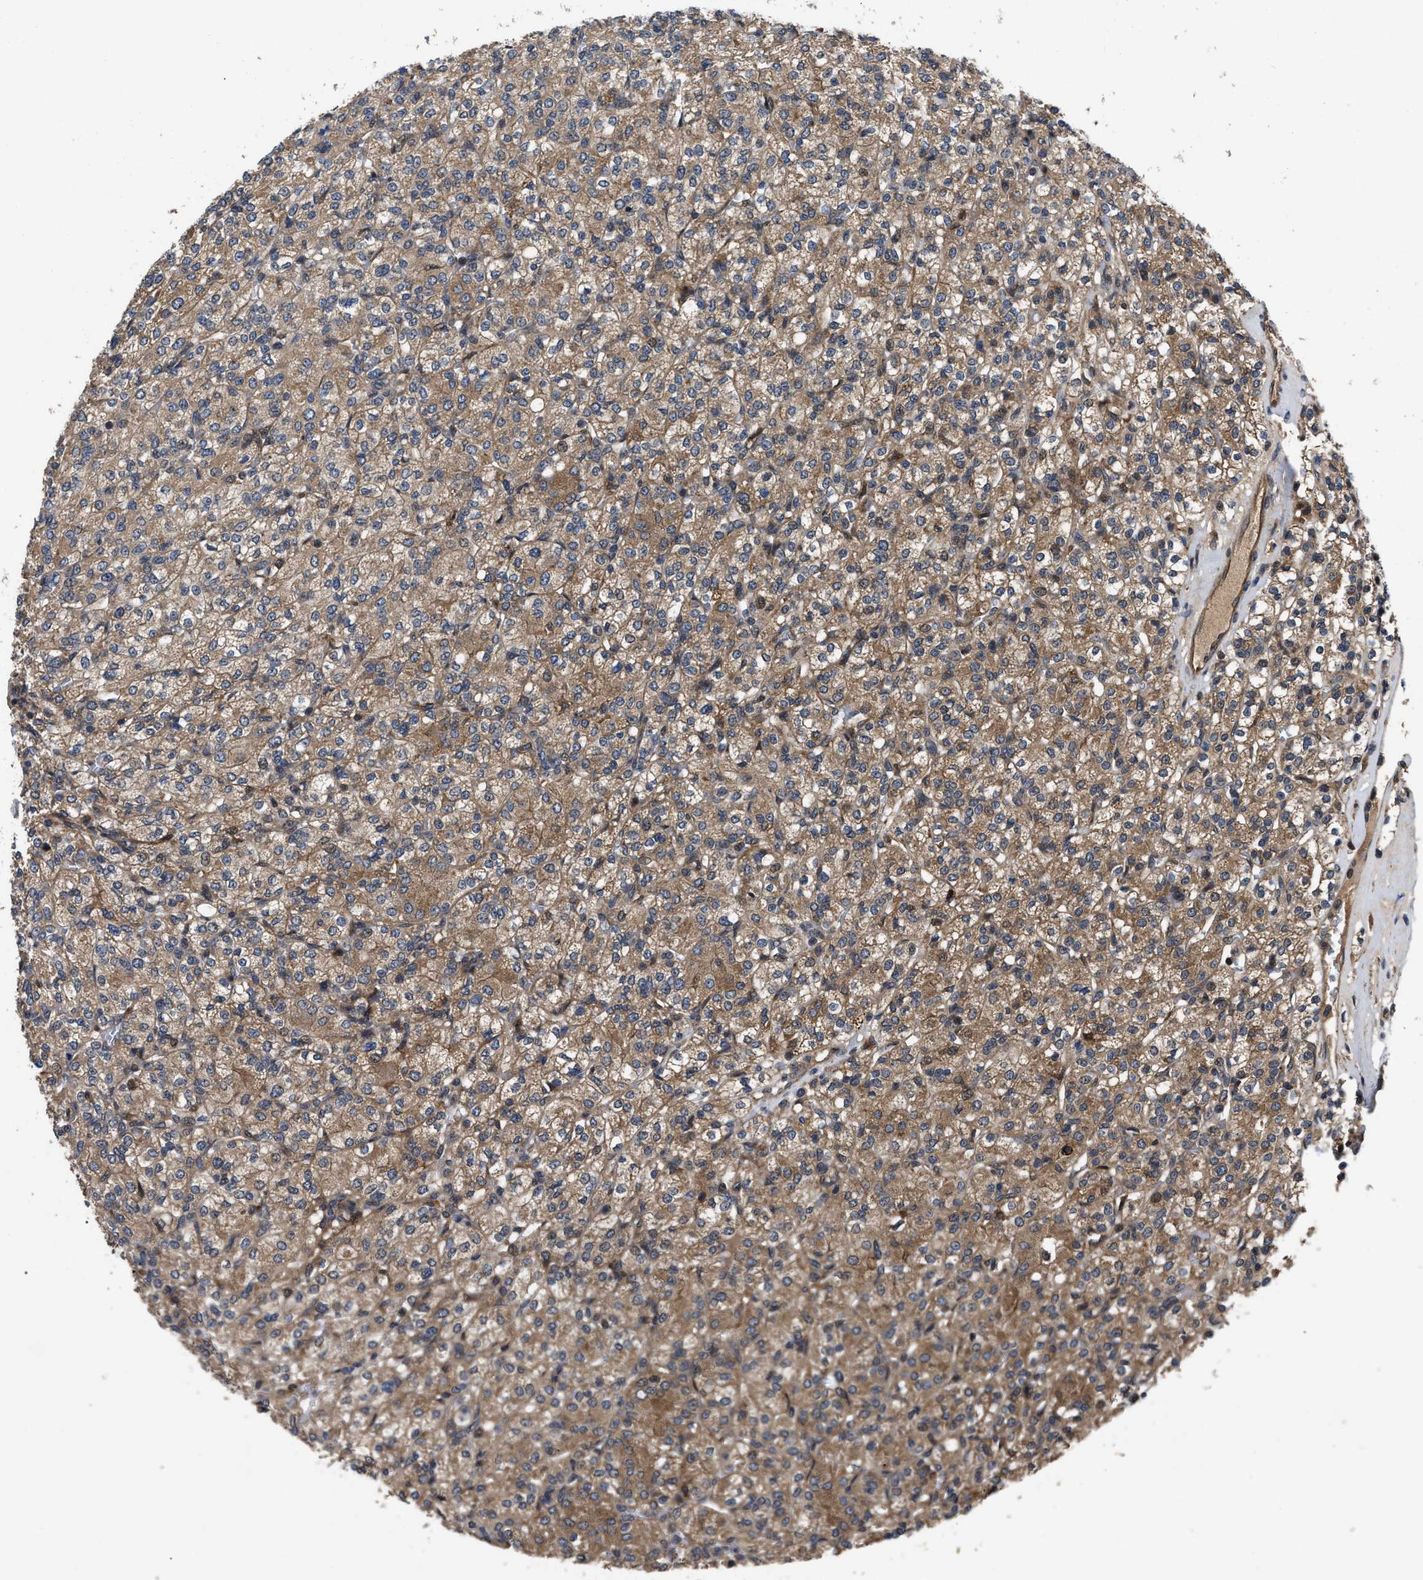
{"staining": {"intensity": "moderate", "quantity": ">75%", "location": "cytoplasmic/membranous"}, "tissue": "renal cancer", "cell_type": "Tumor cells", "image_type": "cancer", "snomed": [{"axis": "morphology", "description": "Adenocarcinoma, NOS"}, {"axis": "topography", "description": "Kidney"}], "caption": "The micrograph exhibits immunohistochemical staining of renal cancer (adenocarcinoma). There is moderate cytoplasmic/membranous staining is seen in approximately >75% of tumor cells.", "gene": "PPWD1", "patient": {"sex": "male", "age": 77}}